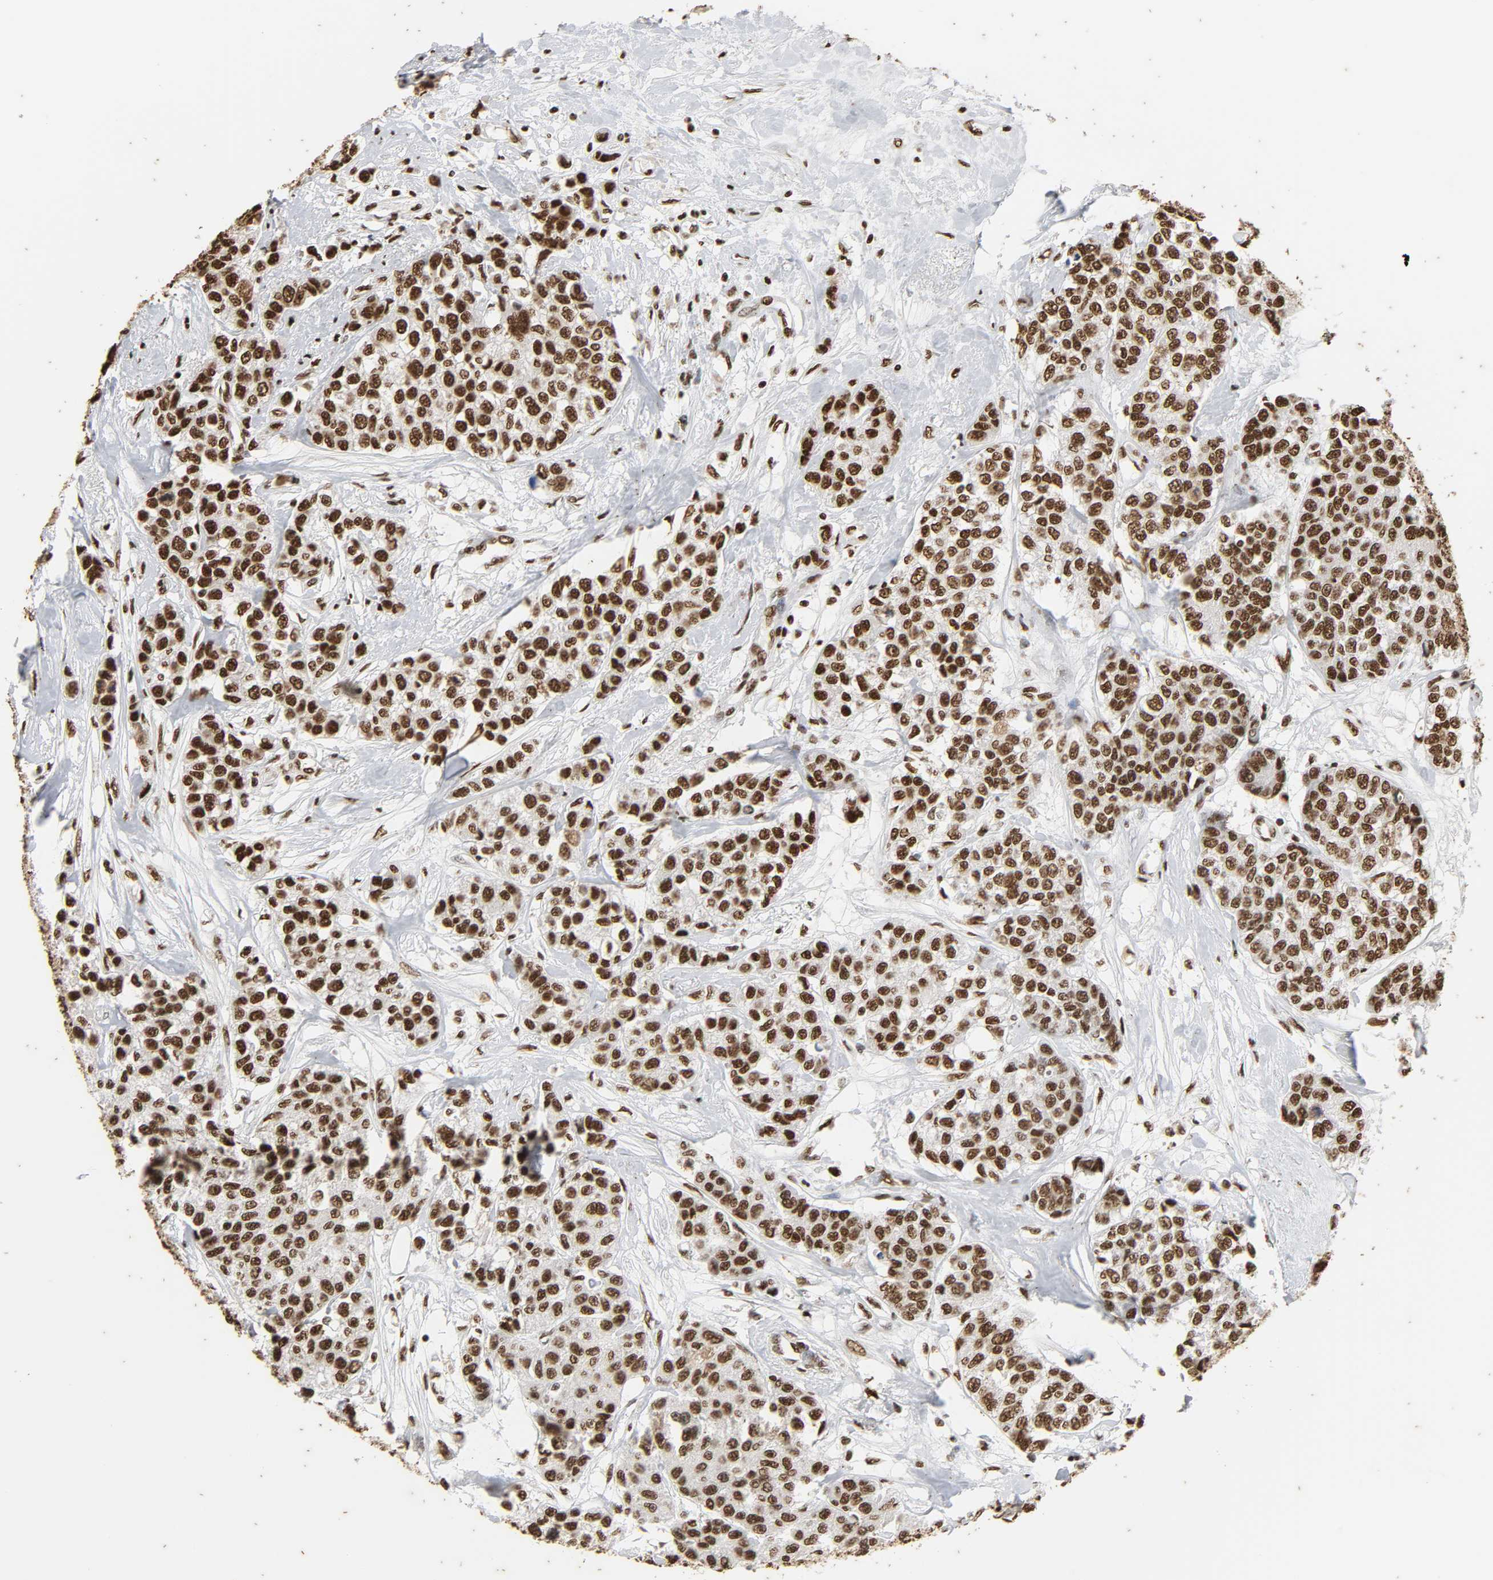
{"staining": {"intensity": "strong", "quantity": ">75%", "location": "nuclear"}, "tissue": "breast cancer", "cell_type": "Tumor cells", "image_type": "cancer", "snomed": [{"axis": "morphology", "description": "Duct carcinoma"}, {"axis": "topography", "description": "Breast"}], "caption": "Human breast intraductal carcinoma stained for a protein (brown) exhibits strong nuclear positive expression in about >75% of tumor cells.", "gene": "HNRNPC", "patient": {"sex": "female", "age": 51}}